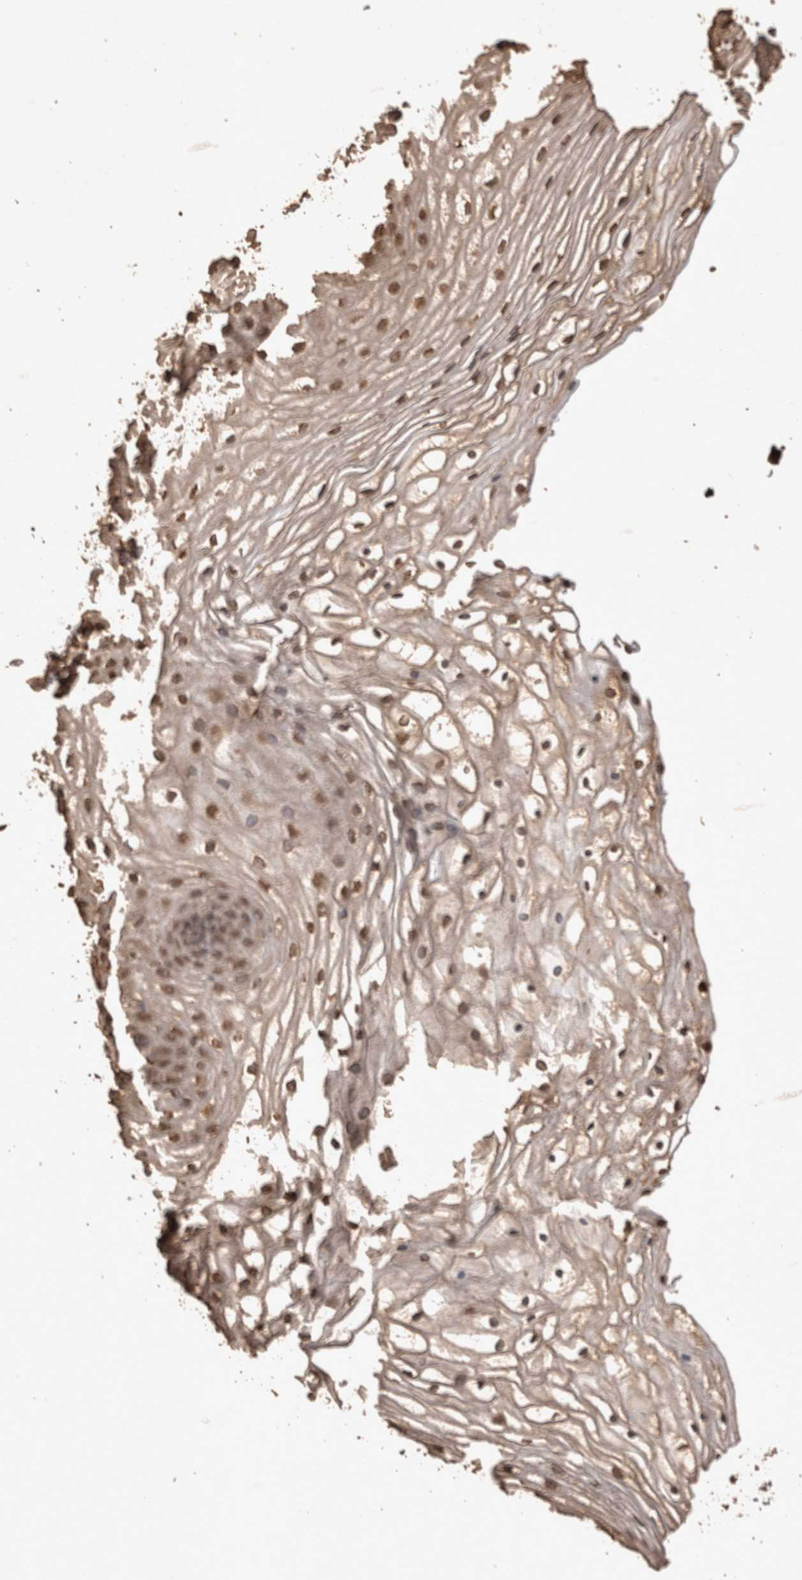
{"staining": {"intensity": "moderate", "quantity": ">75%", "location": "cytoplasmic/membranous,nuclear"}, "tissue": "vagina", "cell_type": "Squamous epithelial cells", "image_type": "normal", "snomed": [{"axis": "morphology", "description": "Normal tissue, NOS"}, {"axis": "topography", "description": "Vagina"}], "caption": "DAB immunohistochemical staining of normal vagina exhibits moderate cytoplasmic/membranous,nuclear protein expression in approximately >75% of squamous epithelial cells.", "gene": "OAS2", "patient": {"sex": "female", "age": 60}}